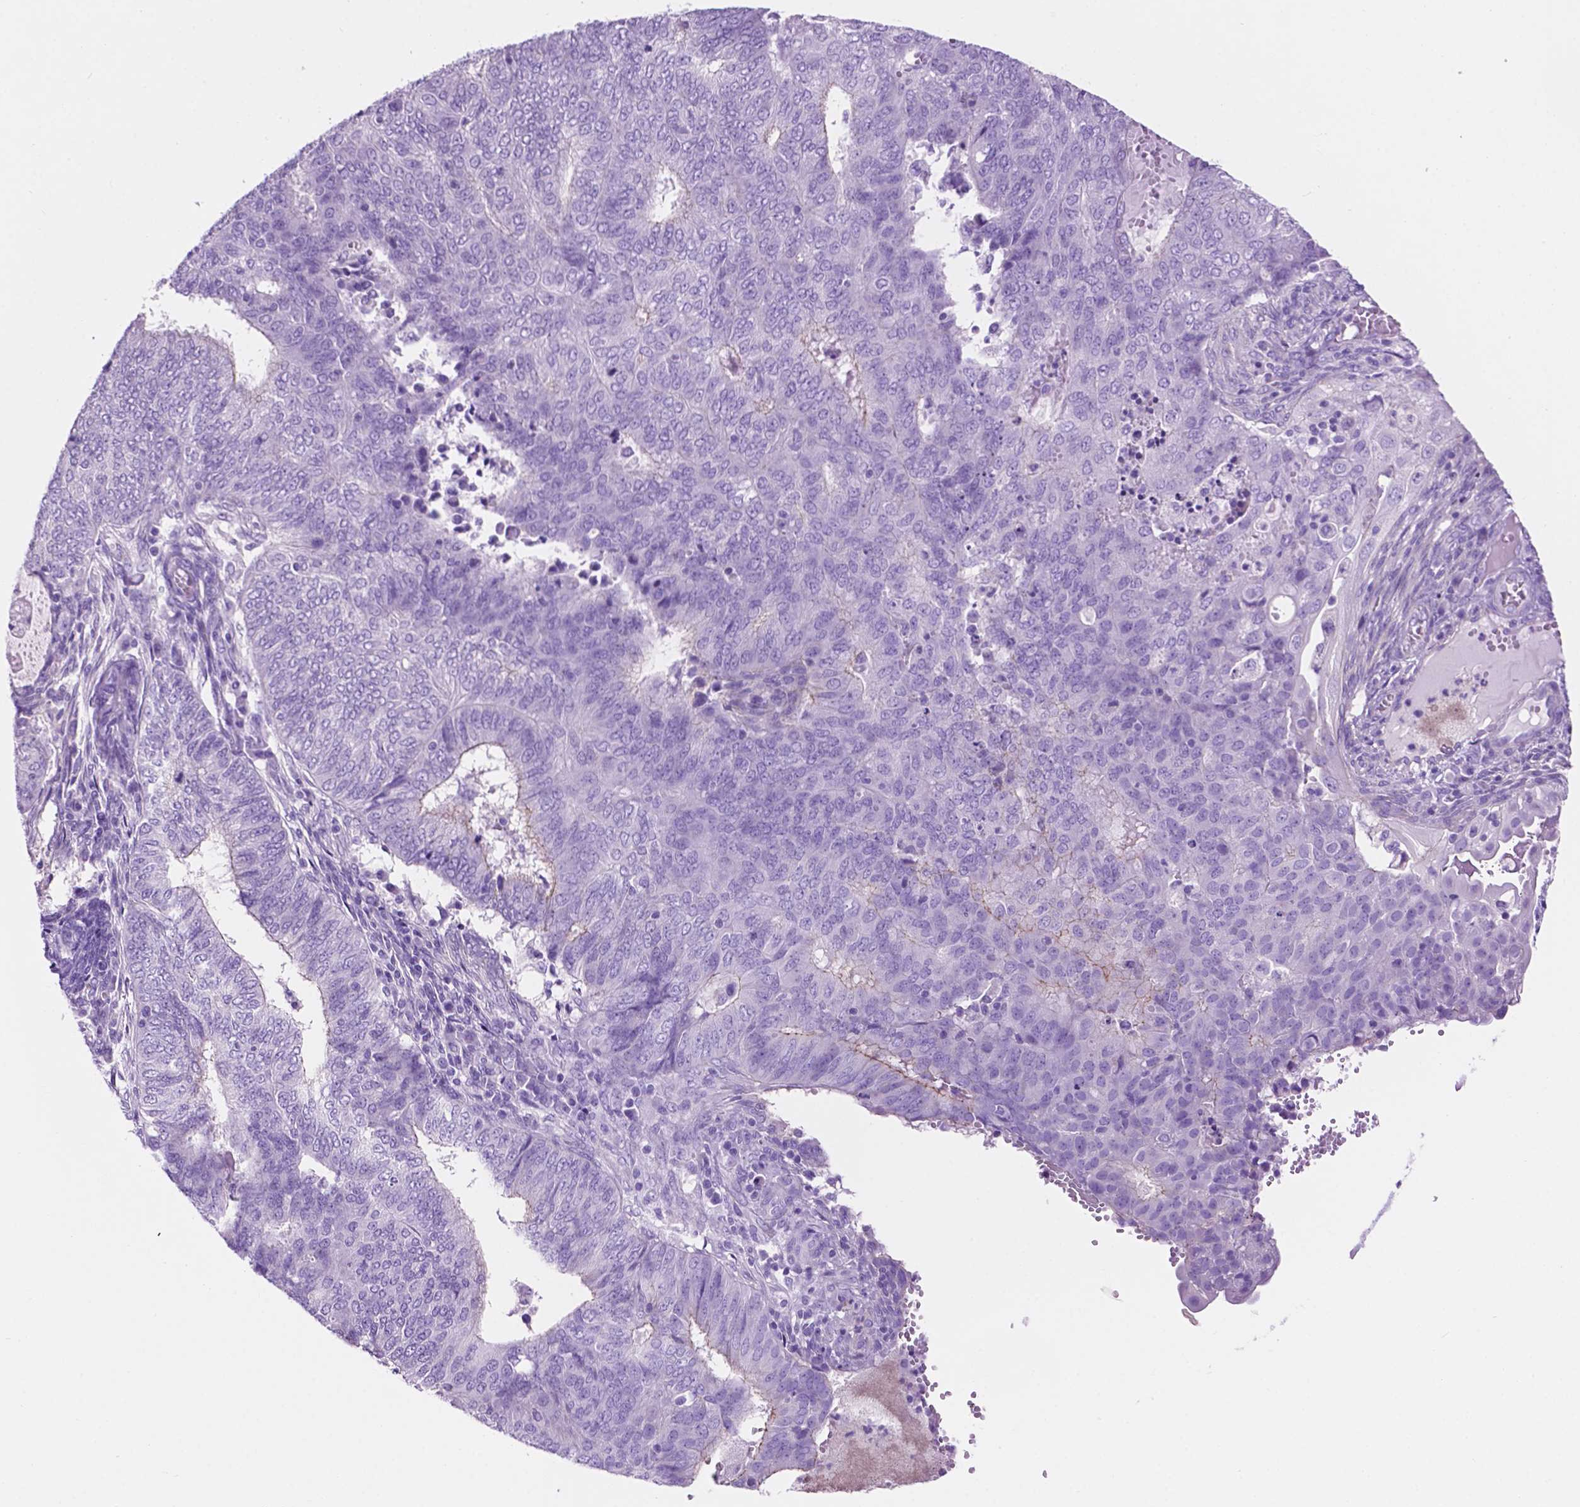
{"staining": {"intensity": "weak", "quantity": "<25%", "location": "cytoplasmic/membranous"}, "tissue": "endometrial cancer", "cell_type": "Tumor cells", "image_type": "cancer", "snomed": [{"axis": "morphology", "description": "Adenocarcinoma, NOS"}, {"axis": "topography", "description": "Endometrium"}], "caption": "A micrograph of human endometrial cancer is negative for staining in tumor cells.", "gene": "IGFN1", "patient": {"sex": "female", "age": 62}}